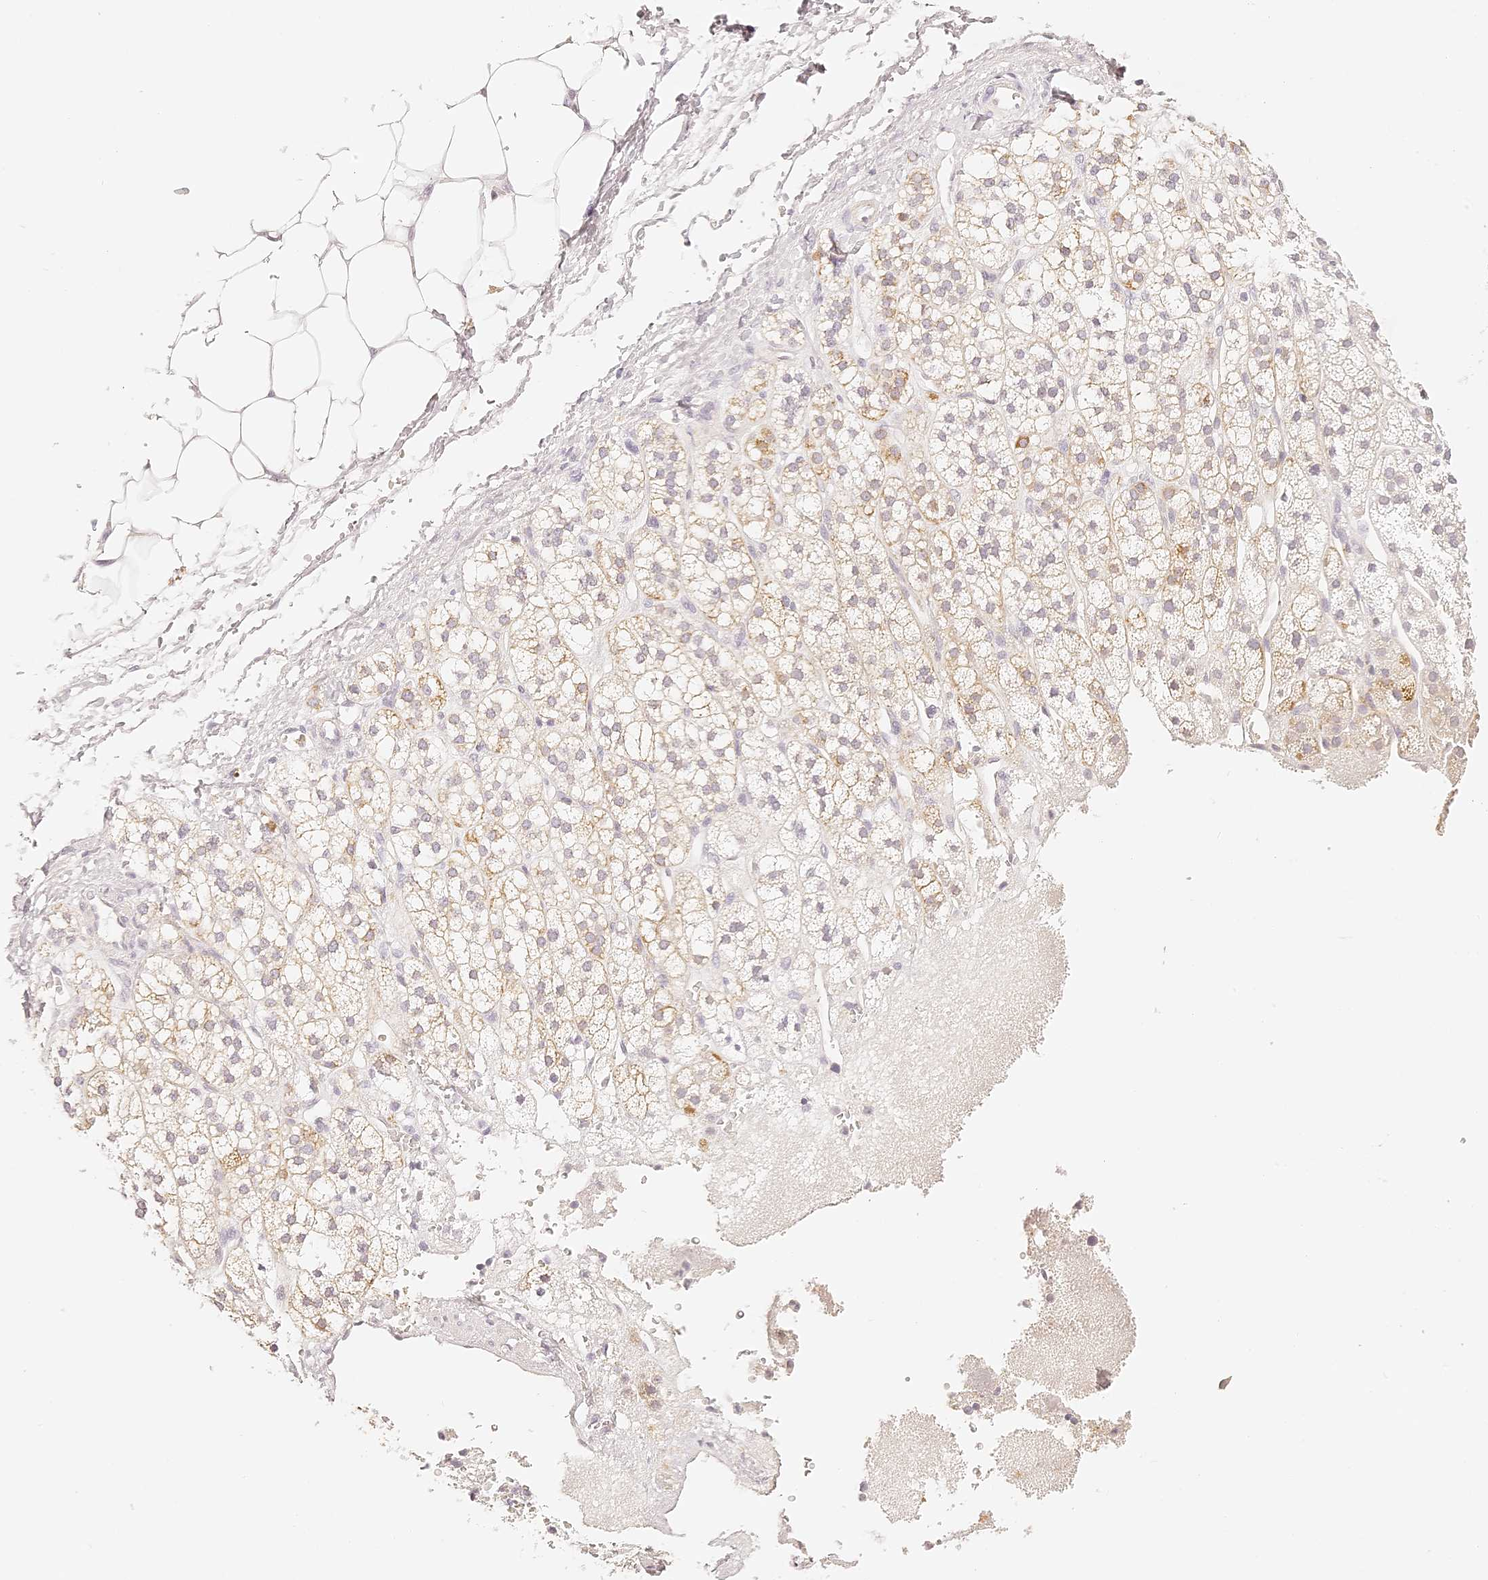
{"staining": {"intensity": "weak", "quantity": ">75%", "location": "cytoplasmic/membranous"}, "tissue": "adrenal gland", "cell_type": "Glandular cells", "image_type": "normal", "snomed": [{"axis": "morphology", "description": "Normal tissue, NOS"}, {"axis": "topography", "description": "Adrenal gland"}], "caption": "High-magnification brightfield microscopy of benign adrenal gland stained with DAB (3,3'-diaminobenzidine) (brown) and counterstained with hematoxylin (blue). glandular cells exhibit weak cytoplasmic/membranous expression is present in about>75% of cells.", "gene": "TRIM45", "patient": {"sex": "male", "age": 56}}